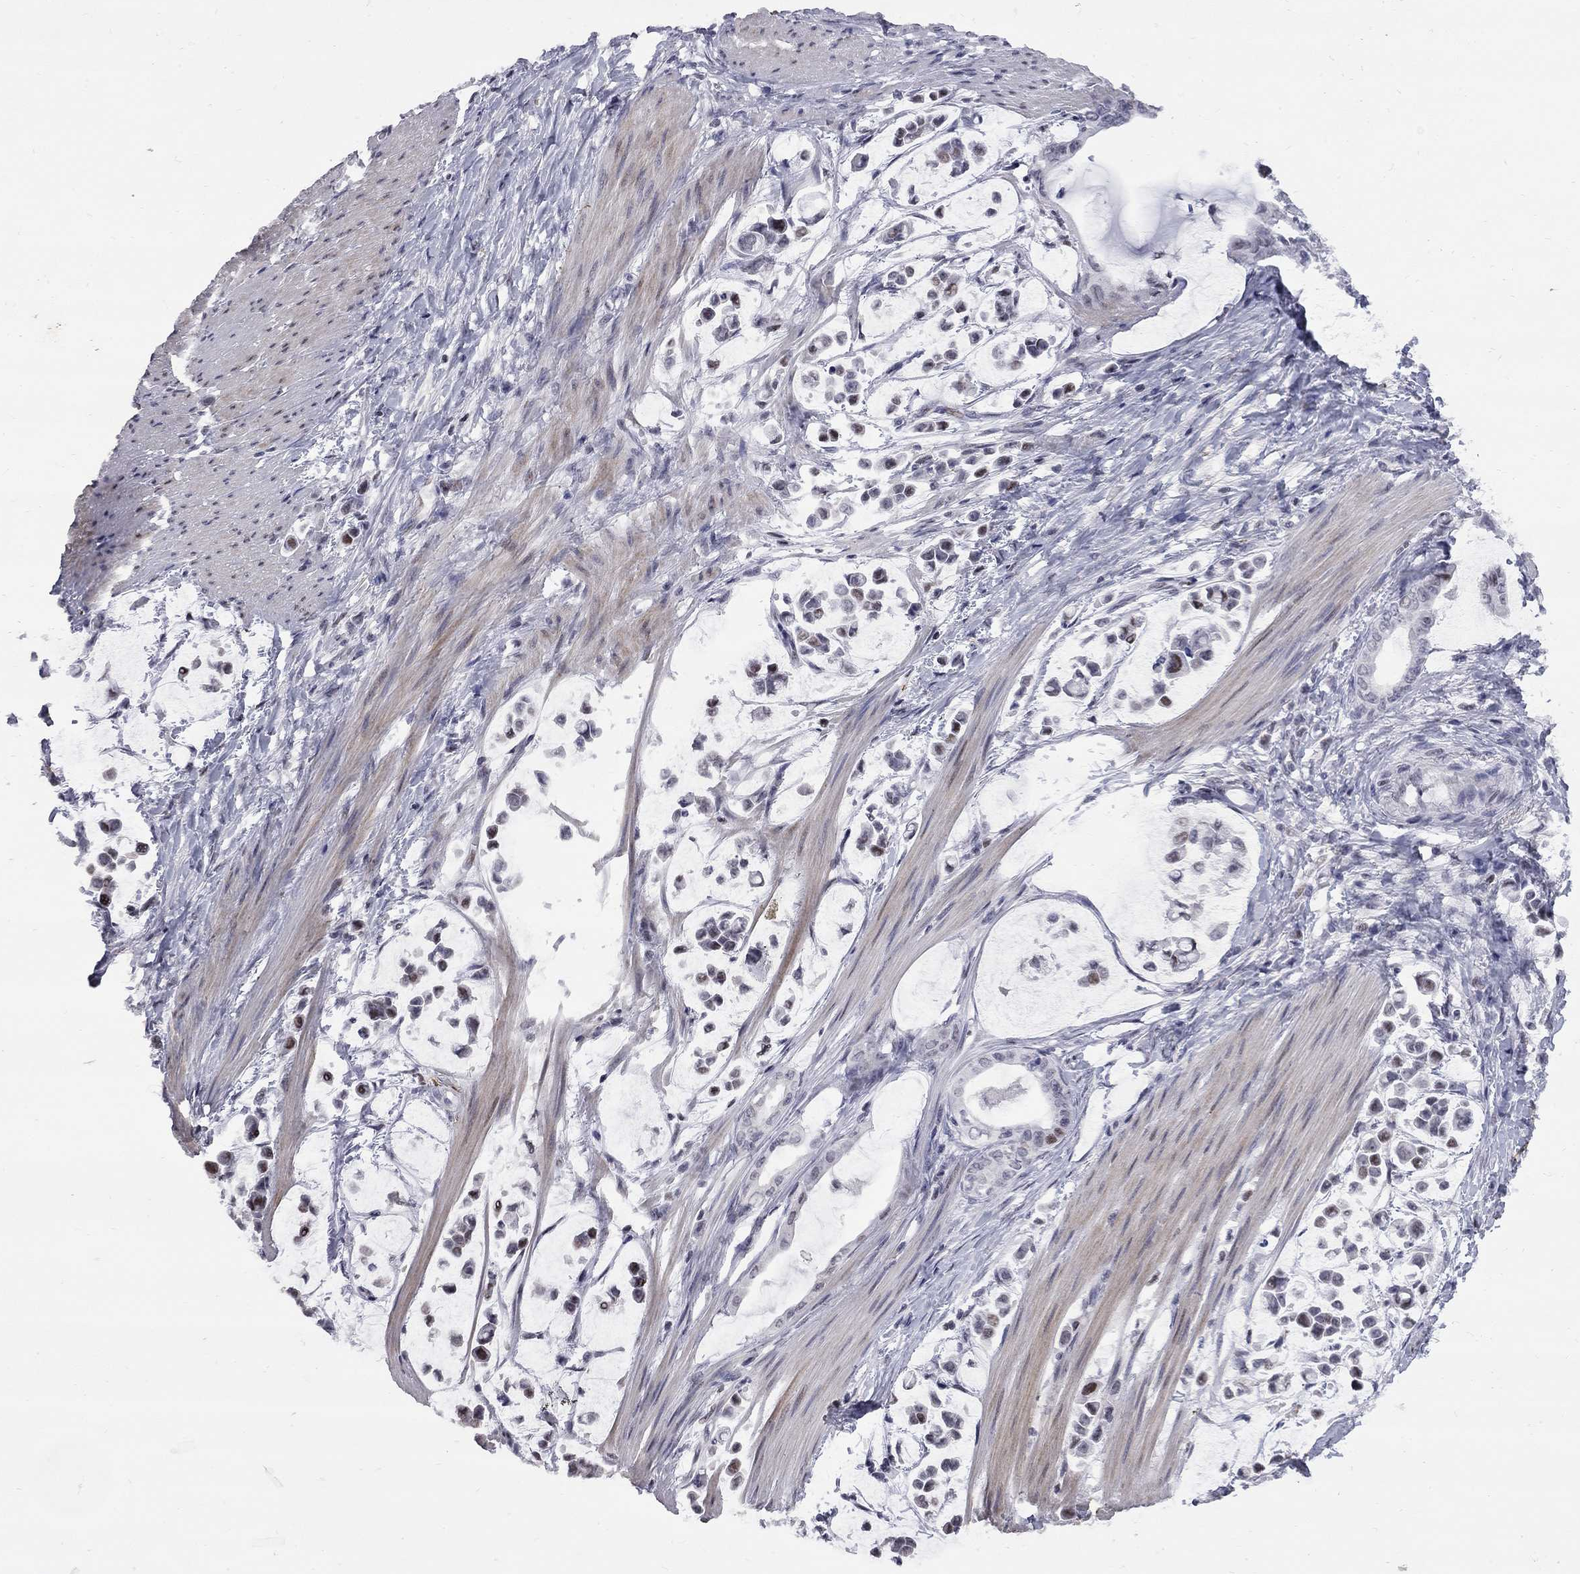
{"staining": {"intensity": "moderate", "quantity": "25%-75%", "location": "nuclear"}, "tissue": "stomach cancer", "cell_type": "Tumor cells", "image_type": "cancer", "snomed": [{"axis": "morphology", "description": "Adenocarcinoma, NOS"}, {"axis": "topography", "description": "Stomach"}], "caption": "Moderate nuclear protein staining is present in about 25%-75% of tumor cells in stomach cancer.", "gene": "ZNF154", "patient": {"sex": "male", "age": 82}}